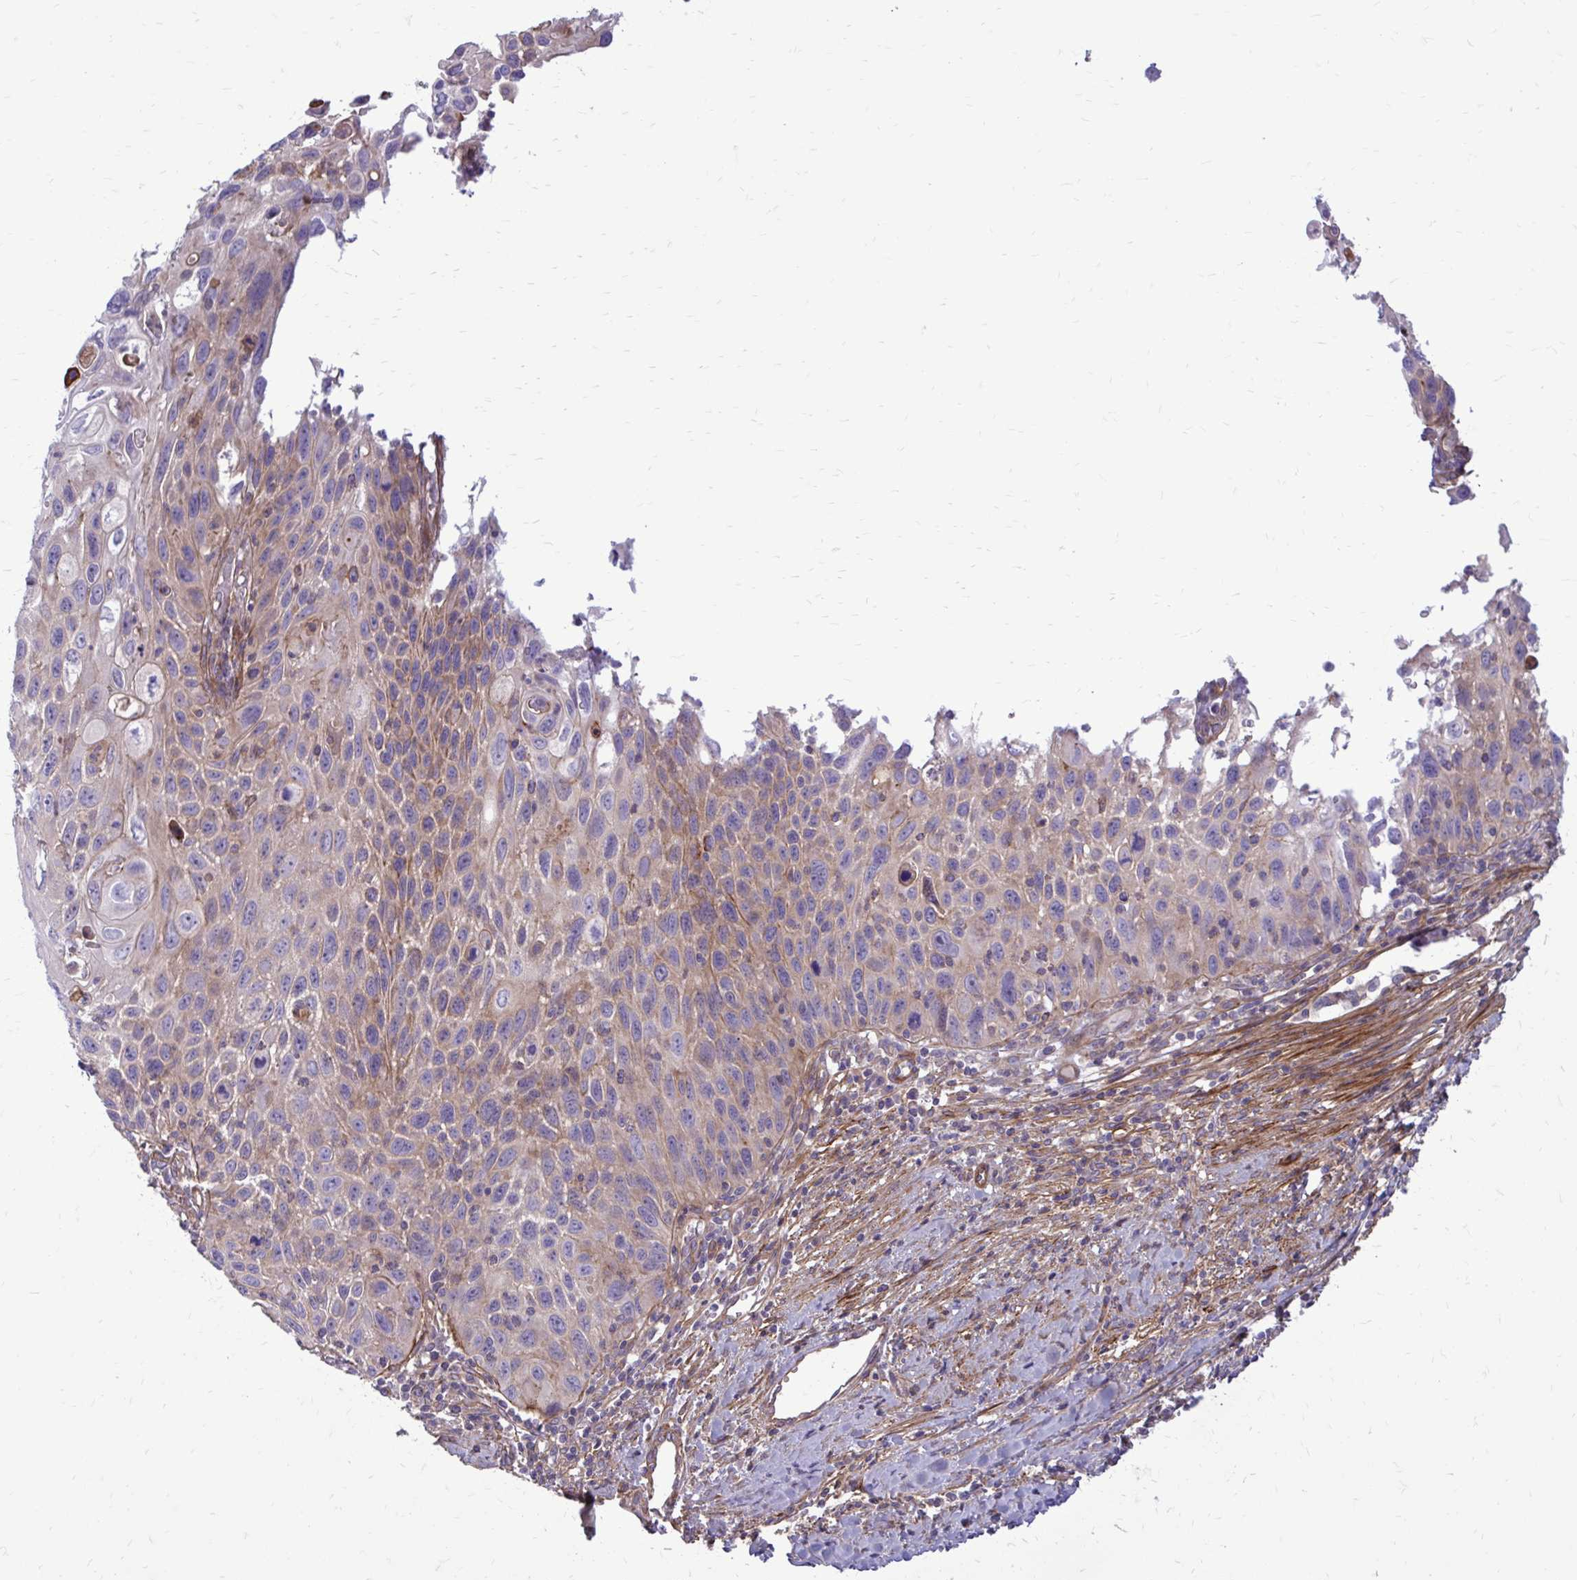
{"staining": {"intensity": "weak", "quantity": "25%-75%", "location": "cytoplasmic/membranous"}, "tissue": "cervical cancer", "cell_type": "Tumor cells", "image_type": "cancer", "snomed": [{"axis": "morphology", "description": "Squamous cell carcinoma, NOS"}, {"axis": "topography", "description": "Cervix"}], "caption": "A low amount of weak cytoplasmic/membranous expression is present in about 25%-75% of tumor cells in cervical cancer tissue.", "gene": "FAP", "patient": {"sex": "female", "age": 70}}